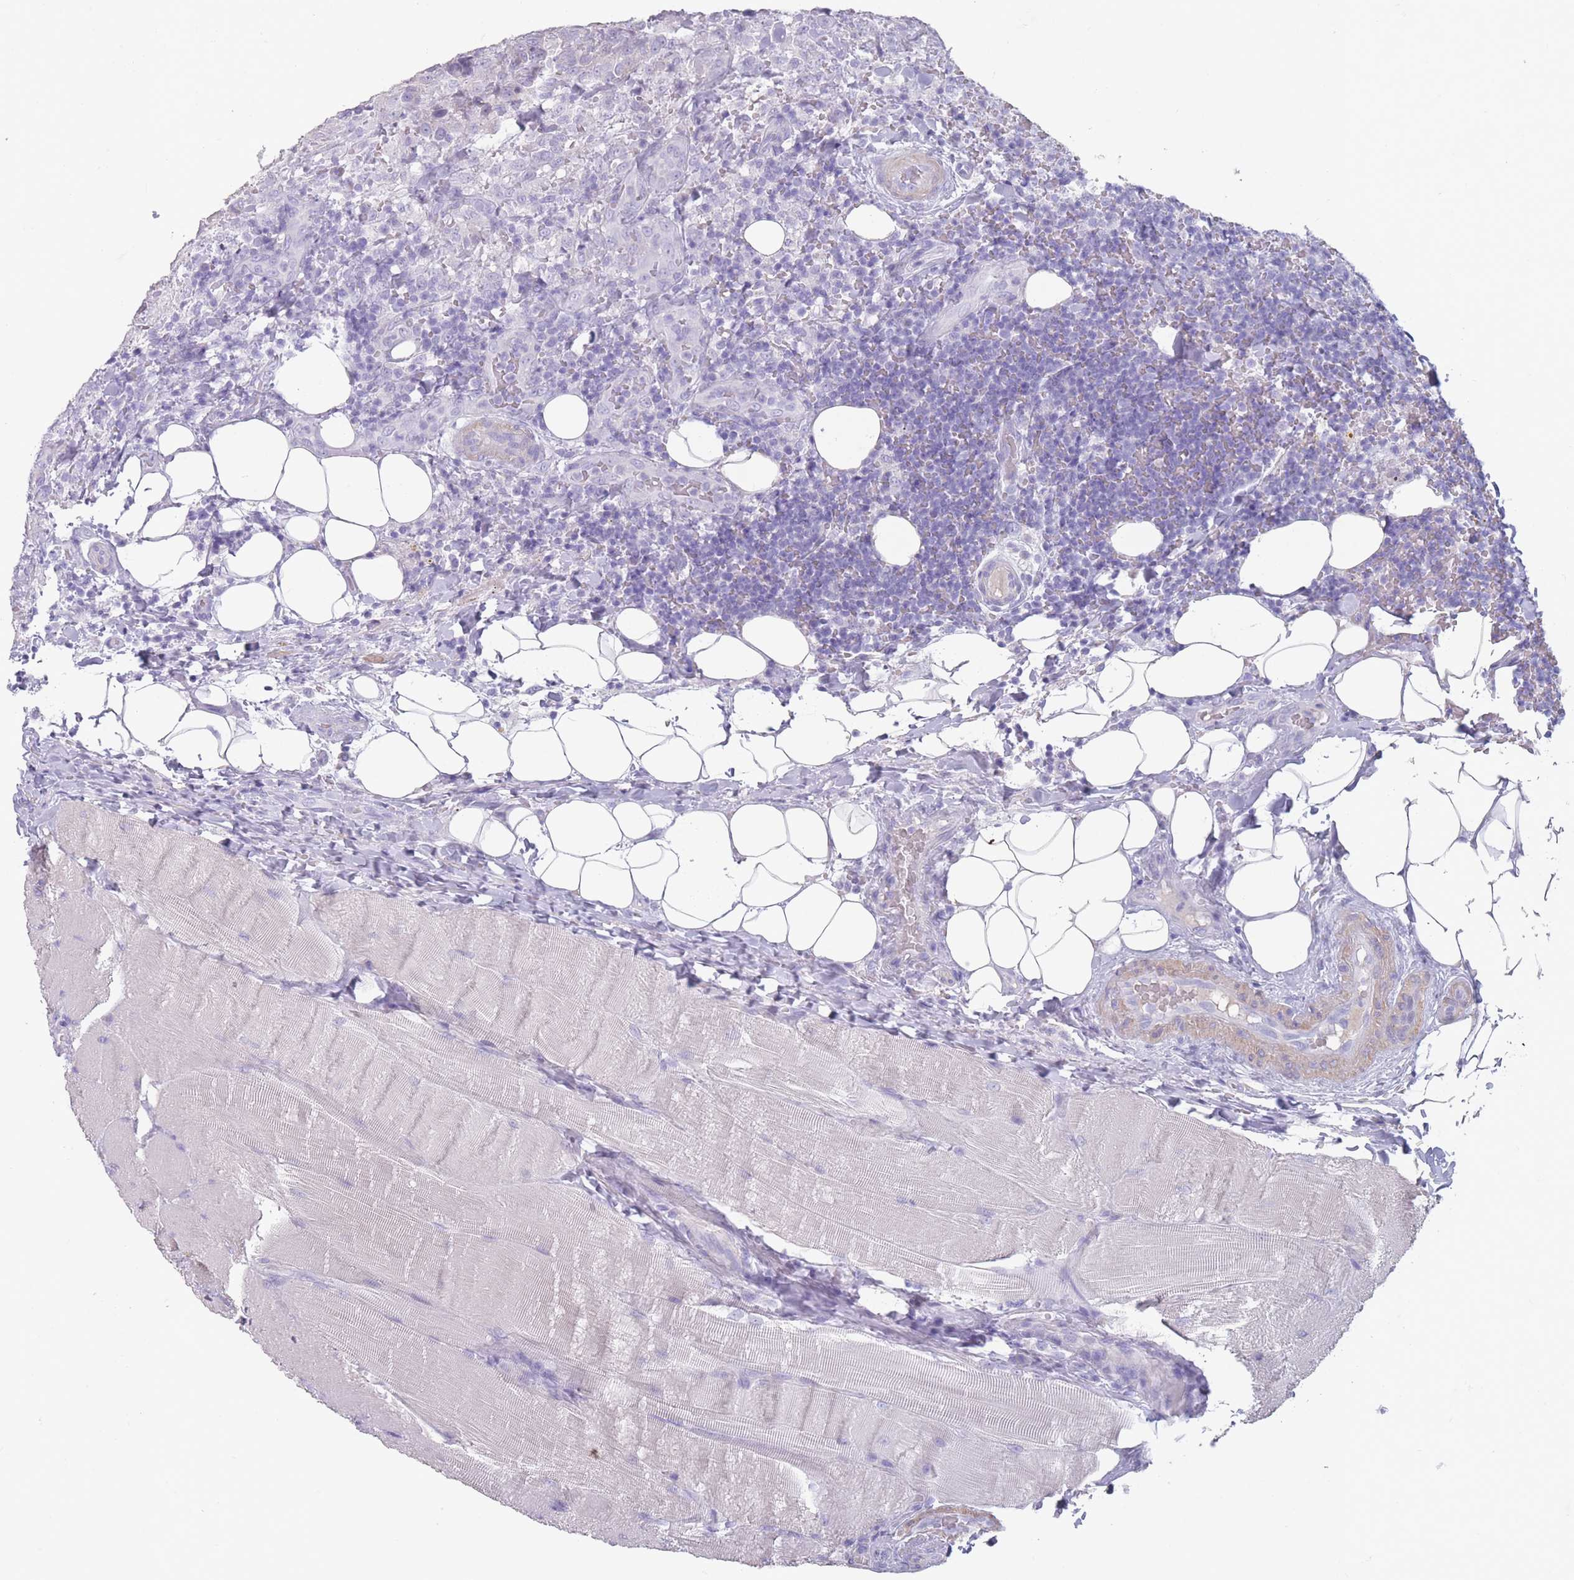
{"staining": {"intensity": "negative", "quantity": "none", "location": "none"}, "tissue": "thyroid cancer", "cell_type": "Tumor cells", "image_type": "cancer", "snomed": [{"axis": "morphology", "description": "Papillary adenocarcinoma, NOS"}, {"axis": "topography", "description": "Thyroid gland"}], "caption": "Immunohistochemistry image of thyroid cancer stained for a protein (brown), which reveals no staining in tumor cells. (DAB IHC with hematoxylin counter stain).", "gene": "RHBG", "patient": {"sex": "male", "age": 61}}